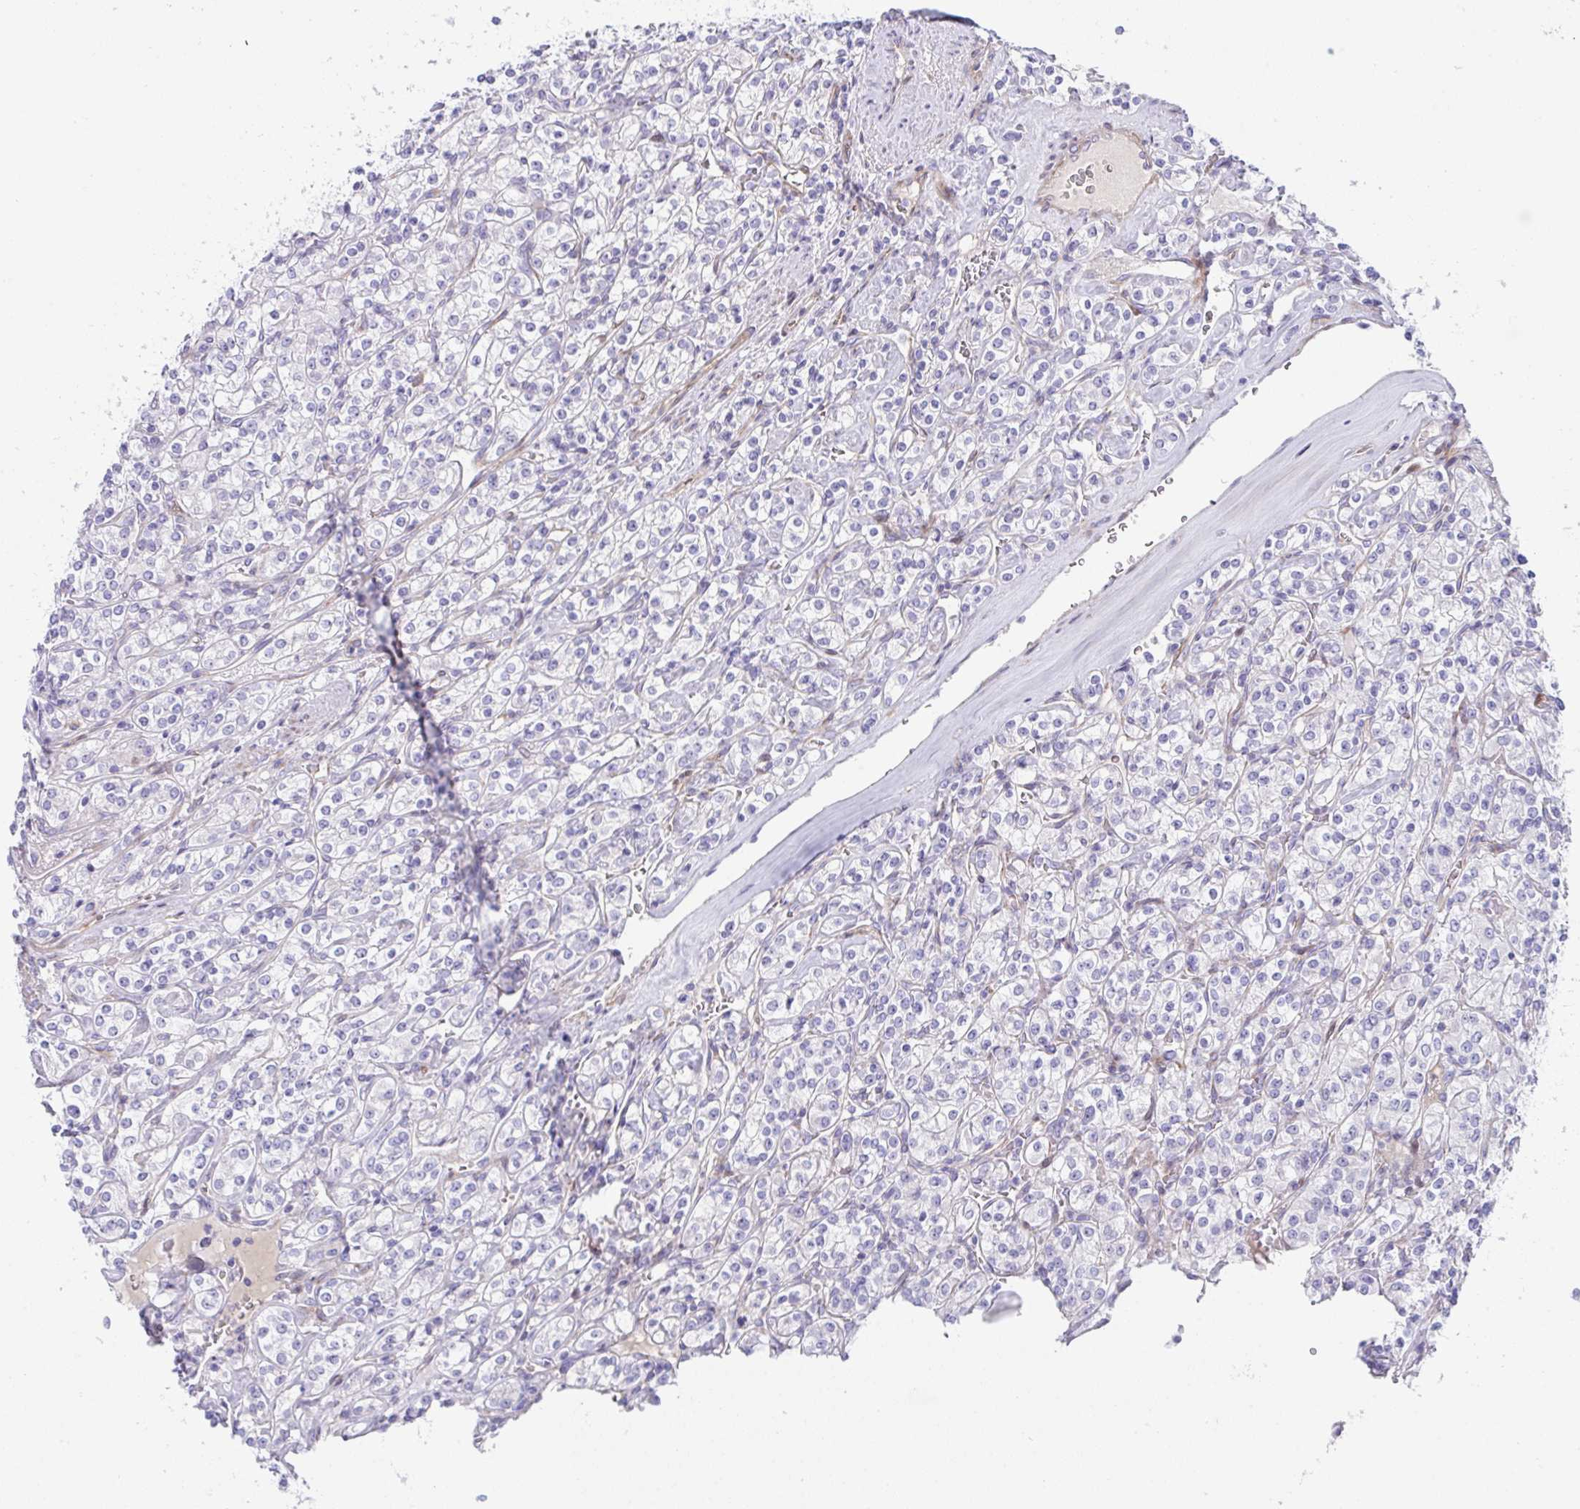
{"staining": {"intensity": "negative", "quantity": "none", "location": "none"}, "tissue": "renal cancer", "cell_type": "Tumor cells", "image_type": "cancer", "snomed": [{"axis": "morphology", "description": "Adenocarcinoma, NOS"}, {"axis": "topography", "description": "Kidney"}], "caption": "This histopathology image is of renal adenocarcinoma stained with IHC to label a protein in brown with the nuclei are counter-stained blue. There is no expression in tumor cells.", "gene": "ZNF713", "patient": {"sex": "male", "age": 77}}